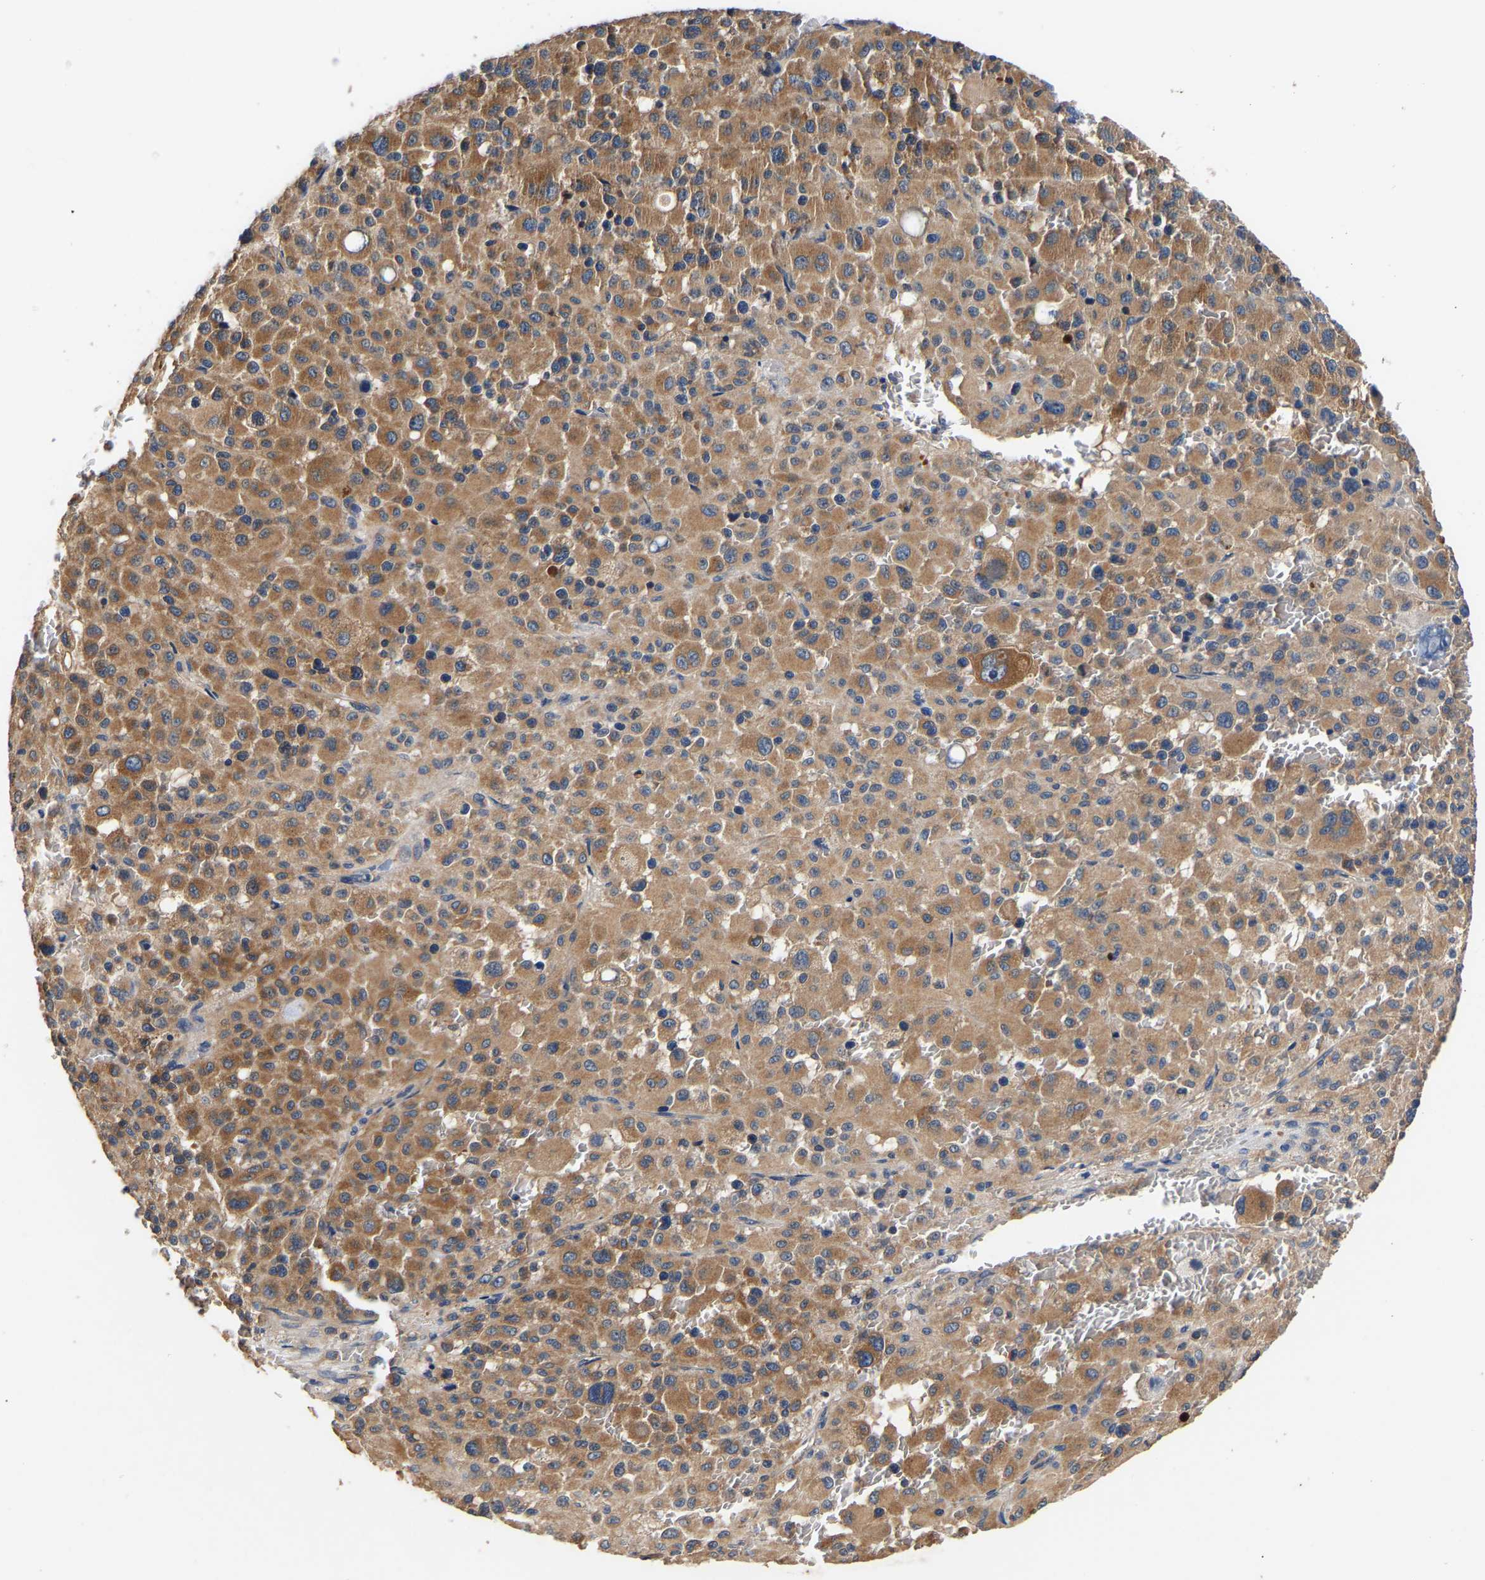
{"staining": {"intensity": "moderate", "quantity": ">75%", "location": "cytoplasmic/membranous"}, "tissue": "melanoma", "cell_type": "Tumor cells", "image_type": "cancer", "snomed": [{"axis": "morphology", "description": "Malignant melanoma, Metastatic site"}, {"axis": "topography", "description": "Skin"}], "caption": "This is an image of immunohistochemistry staining of malignant melanoma (metastatic site), which shows moderate expression in the cytoplasmic/membranous of tumor cells.", "gene": "LRBA", "patient": {"sex": "female", "age": 74}}